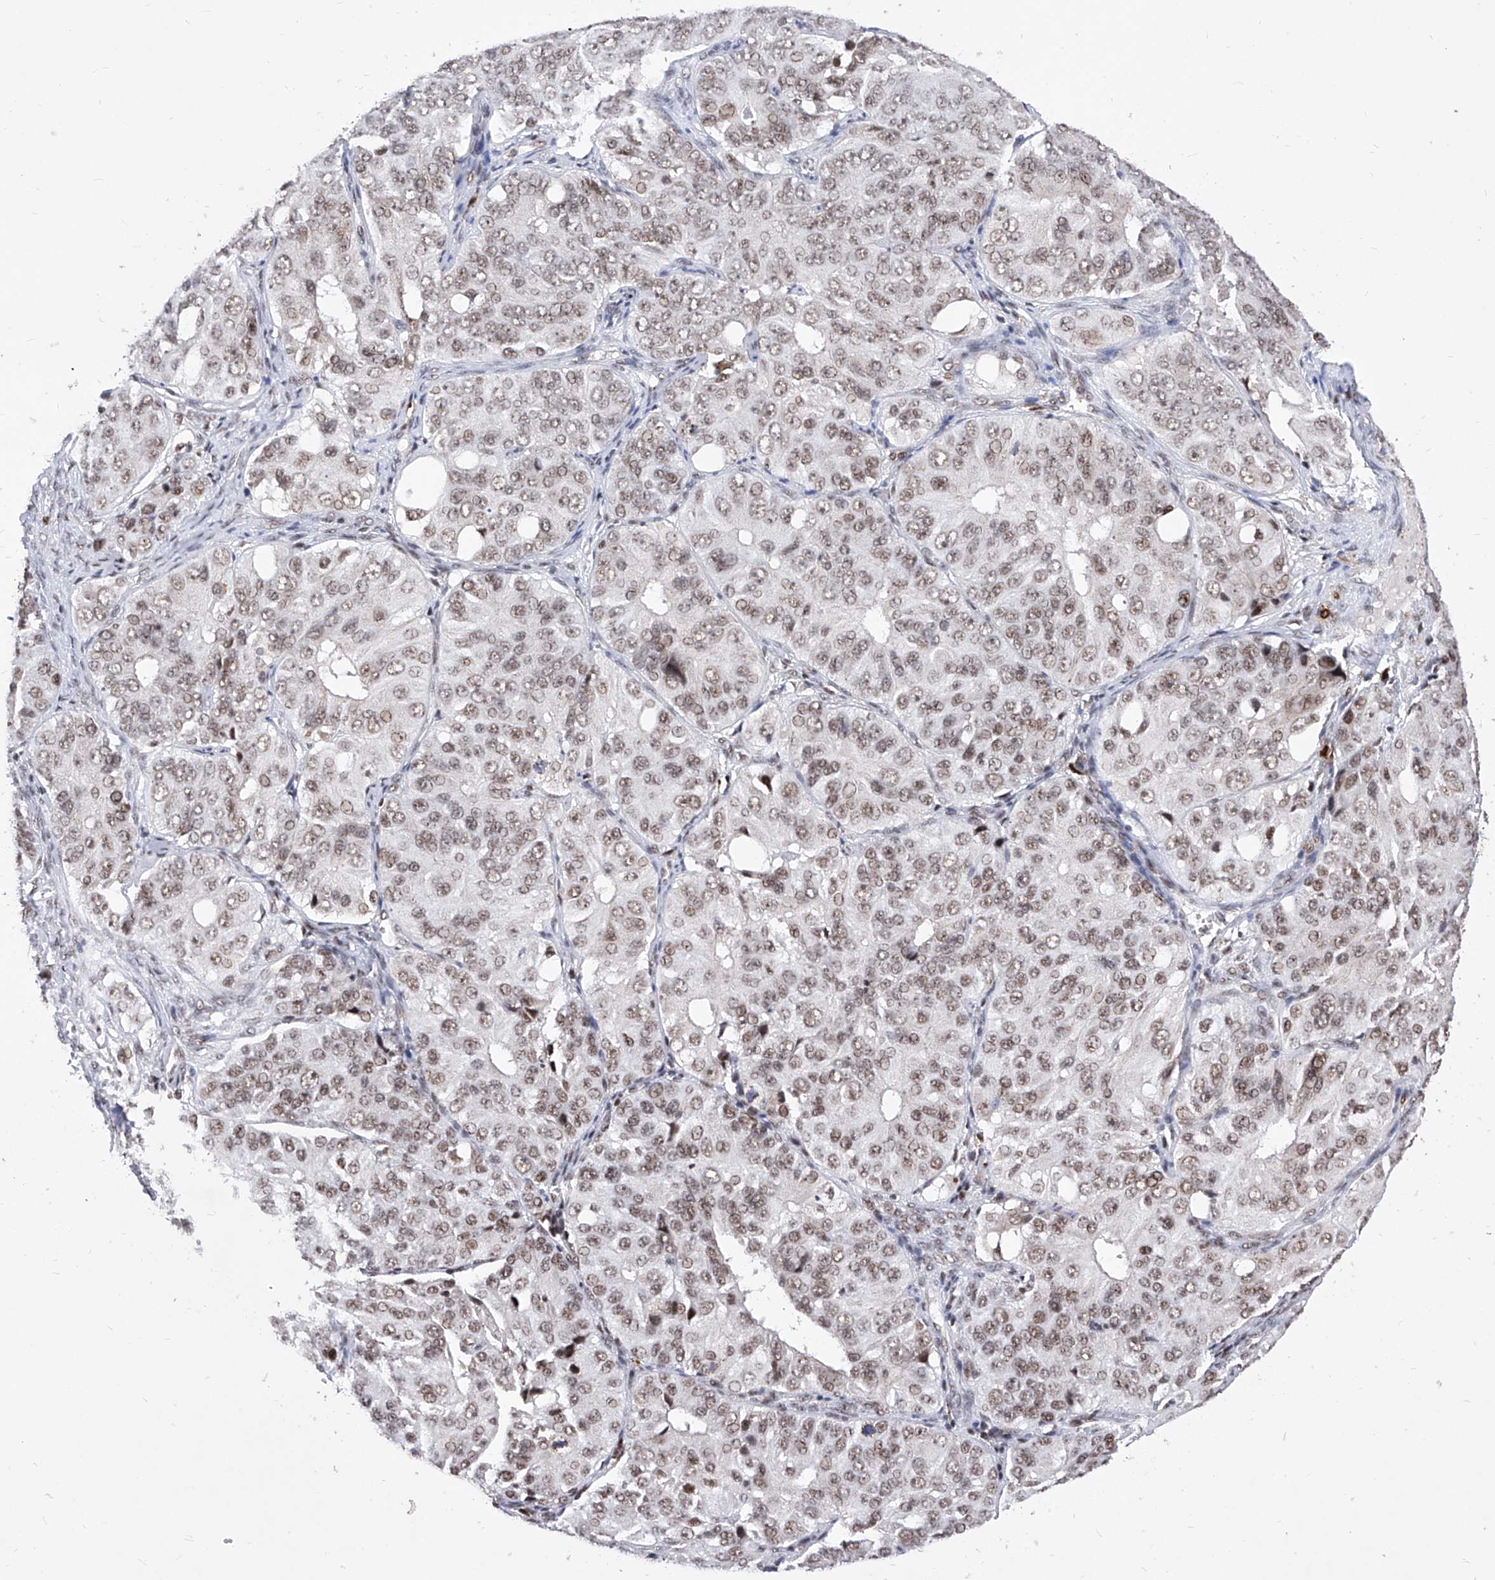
{"staining": {"intensity": "weak", "quantity": ">75%", "location": "nuclear"}, "tissue": "ovarian cancer", "cell_type": "Tumor cells", "image_type": "cancer", "snomed": [{"axis": "morphology", "description": "Carcinoma, endometroid"}, {"axis": "topography", "description": "Ovary"}], "caption": "Immunohistochemical staining of endometroid carcinoma (ovarian) reveals low levels of weak nuclear expression in approximately >75% of tumor cells.", "gene": "PHF5A", "patient": {"sex": "female", "age": 51}}